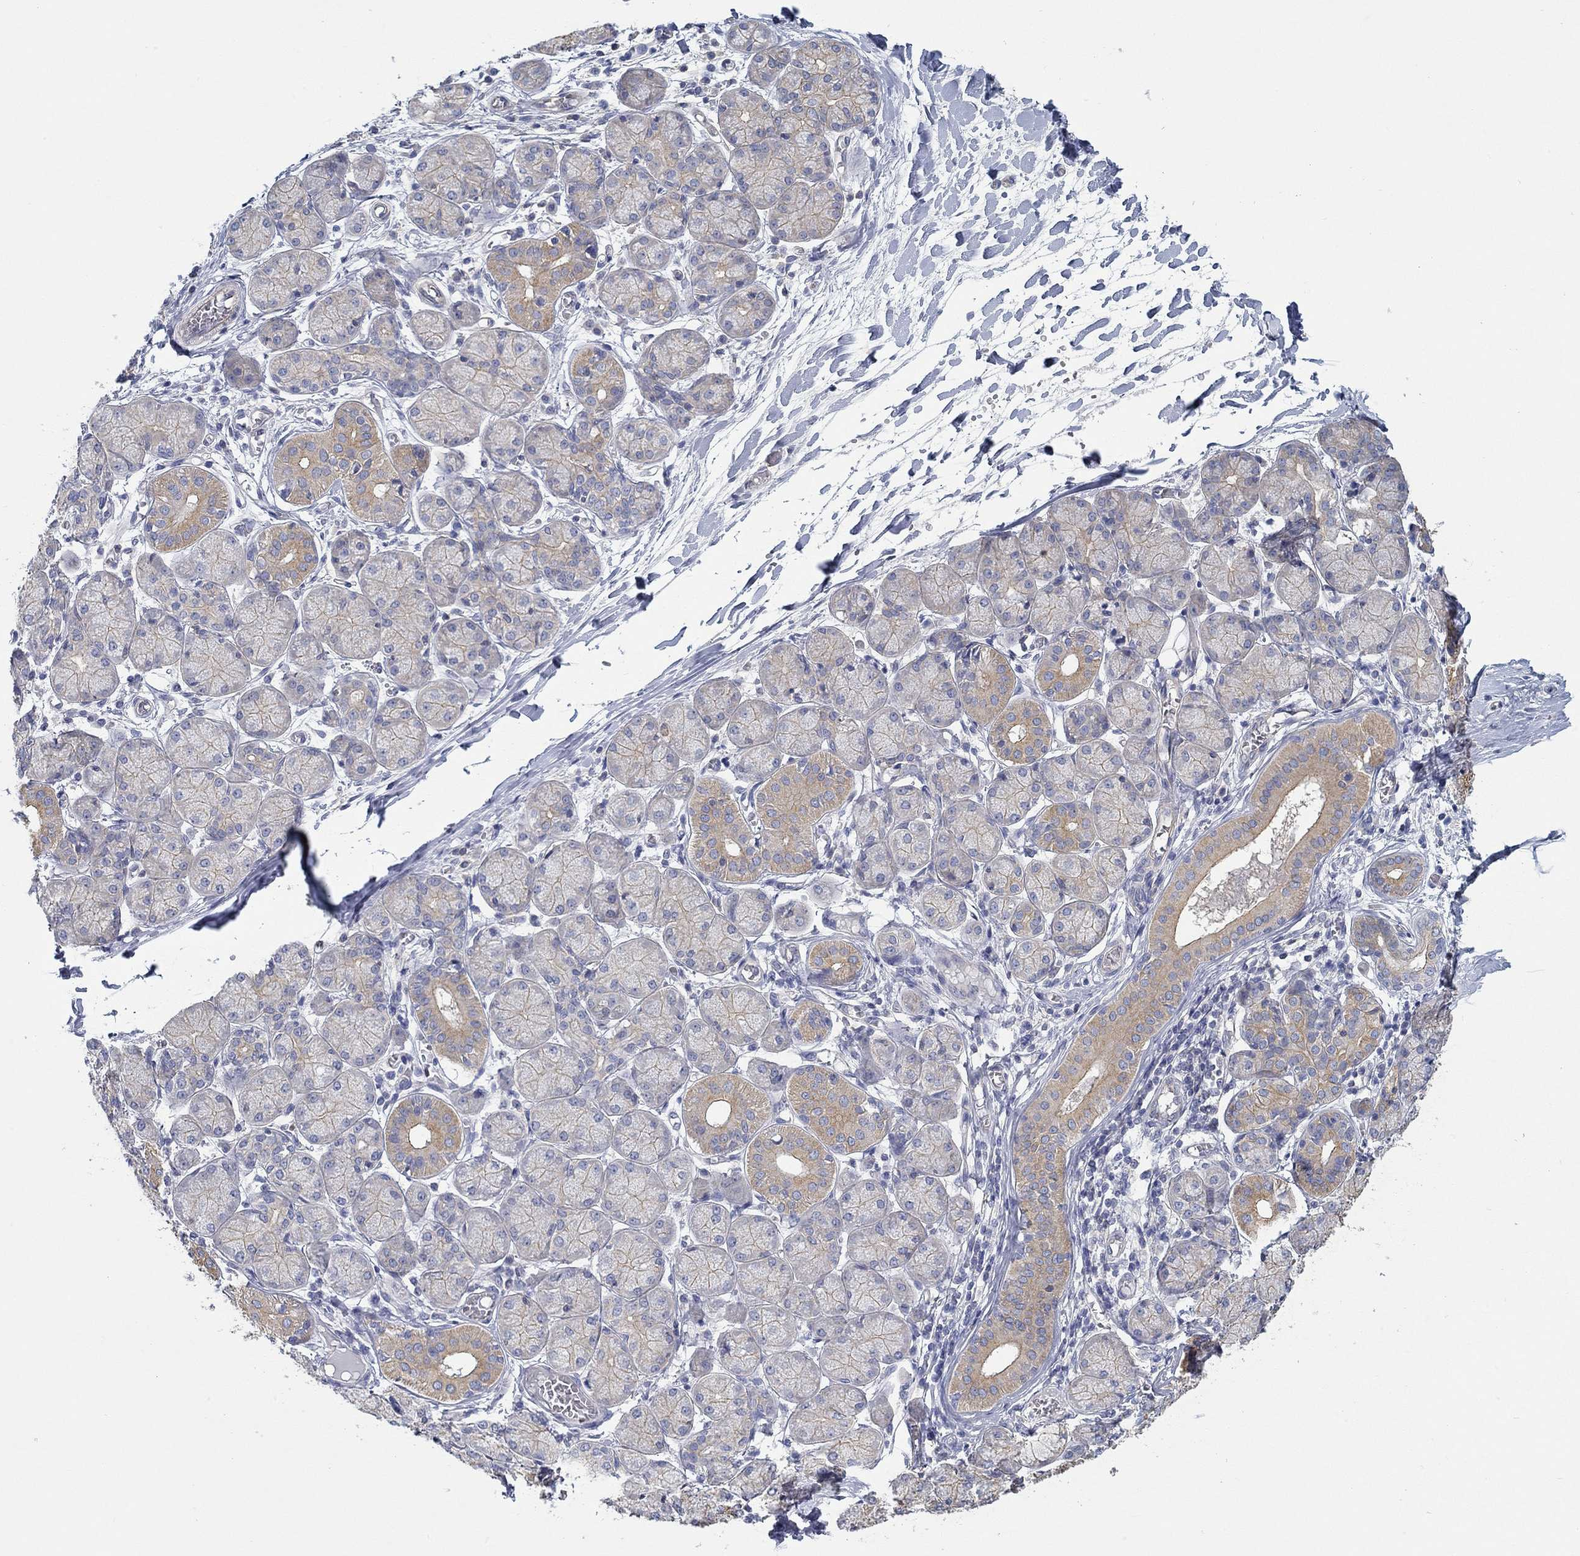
{"staining": {"intensity": "moderate", "quantity": "25%-75%", "location": "cytoplasmic/membranous"}, "tissue": "salivary gland", "cell_type": "Glandular cells", "image_type": "normal", "snomed": [{"axis": "morphology", "description": "Normal tissue, NOS"}, {"axis": "topography", "description": "Salivary gland"}, {"axis": "topography", "description": "Peripheral nerve tissue"}], "caption": "Immunohistochemical staining of benign salivary gland shows moderate cytoplasmic/membranous protein positivity in approximately 25%-75% of glandular cells. (DAB = brown stain, brightfield microscopy at high magnification).", "gene": "BBOF1", "patient": {"sex": "female", "age": 24}}